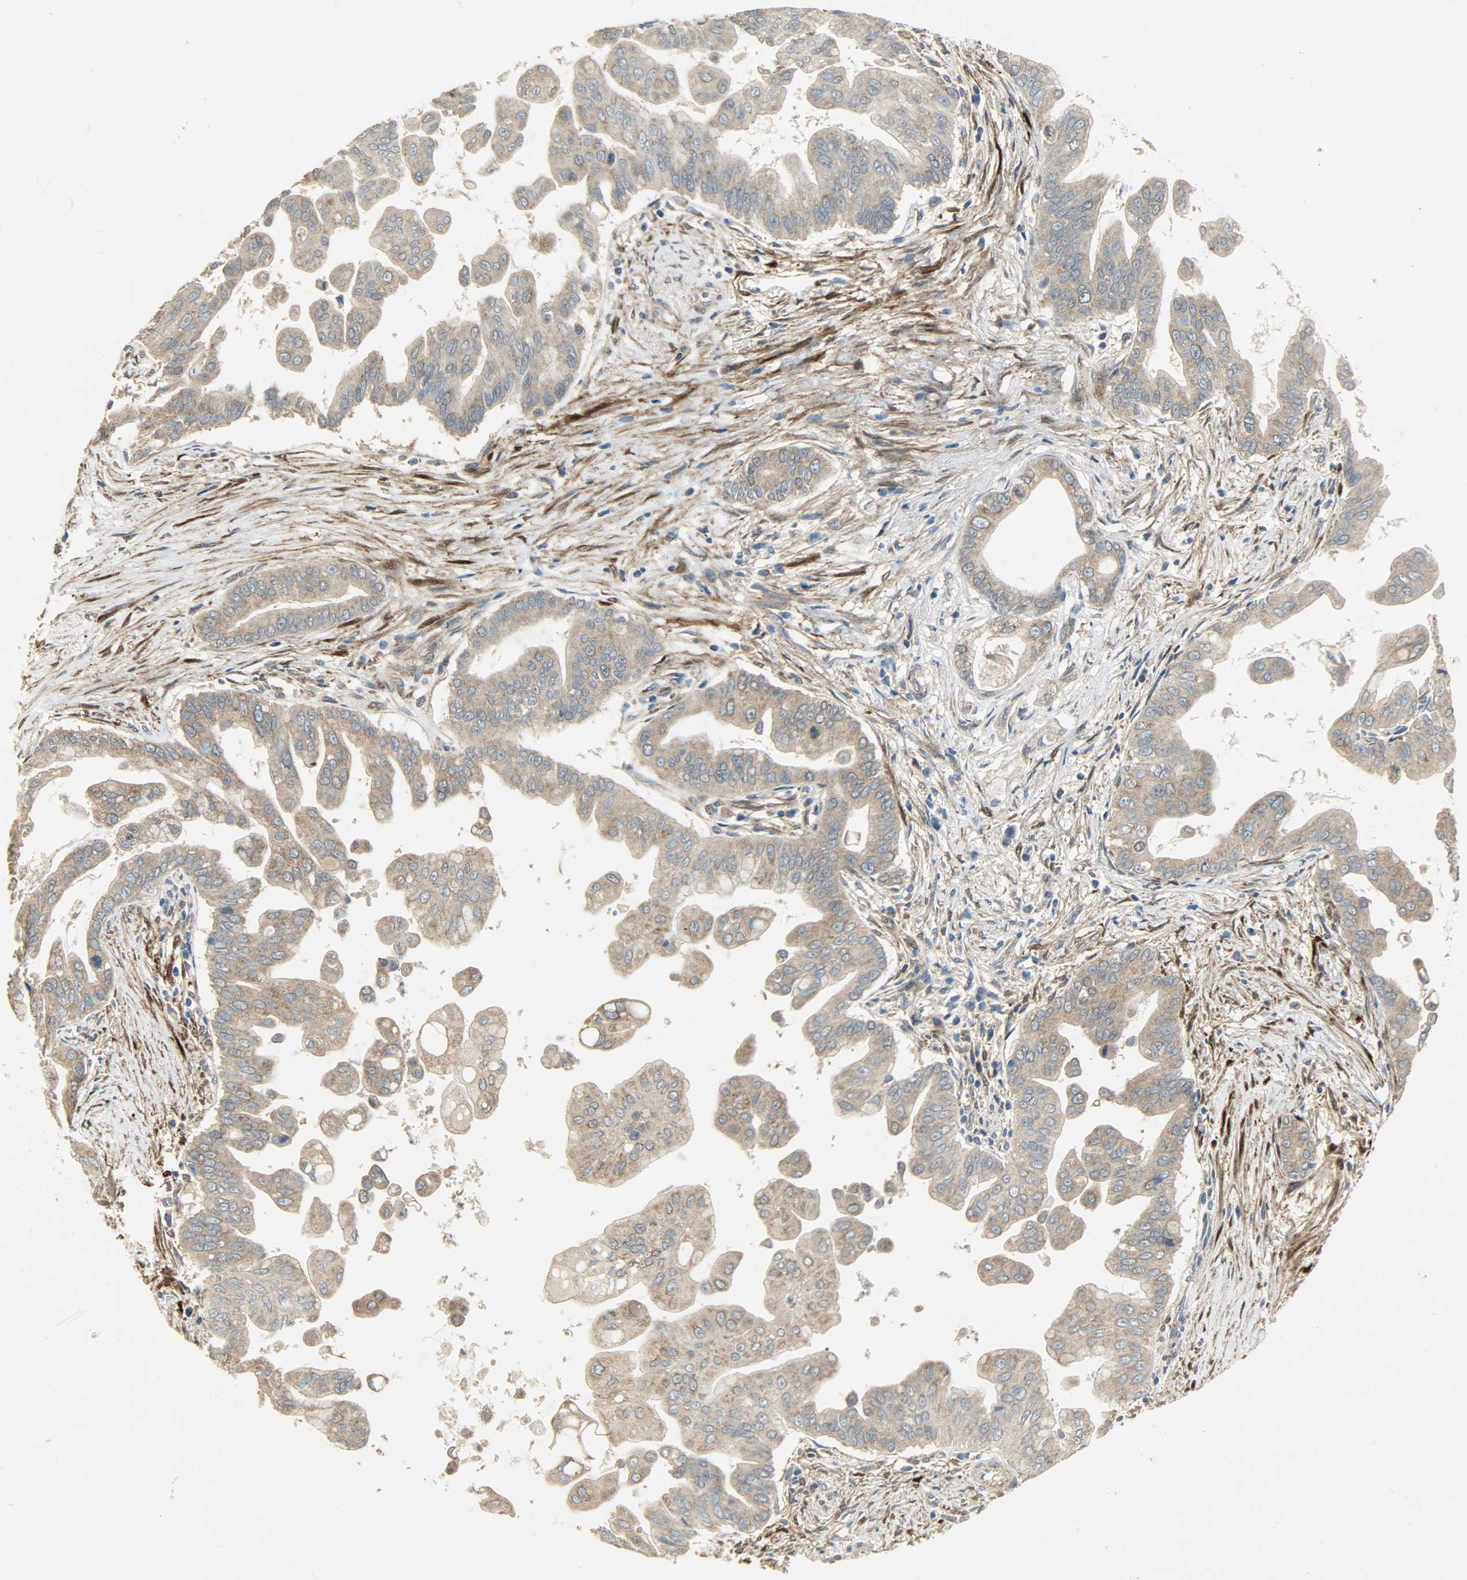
{"staining": {"intensity": "strong", "quantity": ">75%", "location": "cytoplasmic/membranous"}, "tissue": "pancreatic cancer", "cell_type": "Tumor cells", "image_type": "cancer", "snomed": [{"axis": "morphology", "description": "Adenocarcinoma, NOS"}, {"axis": "topography", "description": "Pancreas"}], "caption": "Protein analysis of adenocarcinoma (pancreatic) tissue displays strong cytoplasmic/membranous expression in approximately >75% of tumor cells. The staining was performed using DAB (3,3'-diaminobenzidine), with brown indicating positive protein expression. Nuclei are stained blue with hematoxylin.", "gene": "C1orf198", "patient": {"sex": "female", "age": 75}}